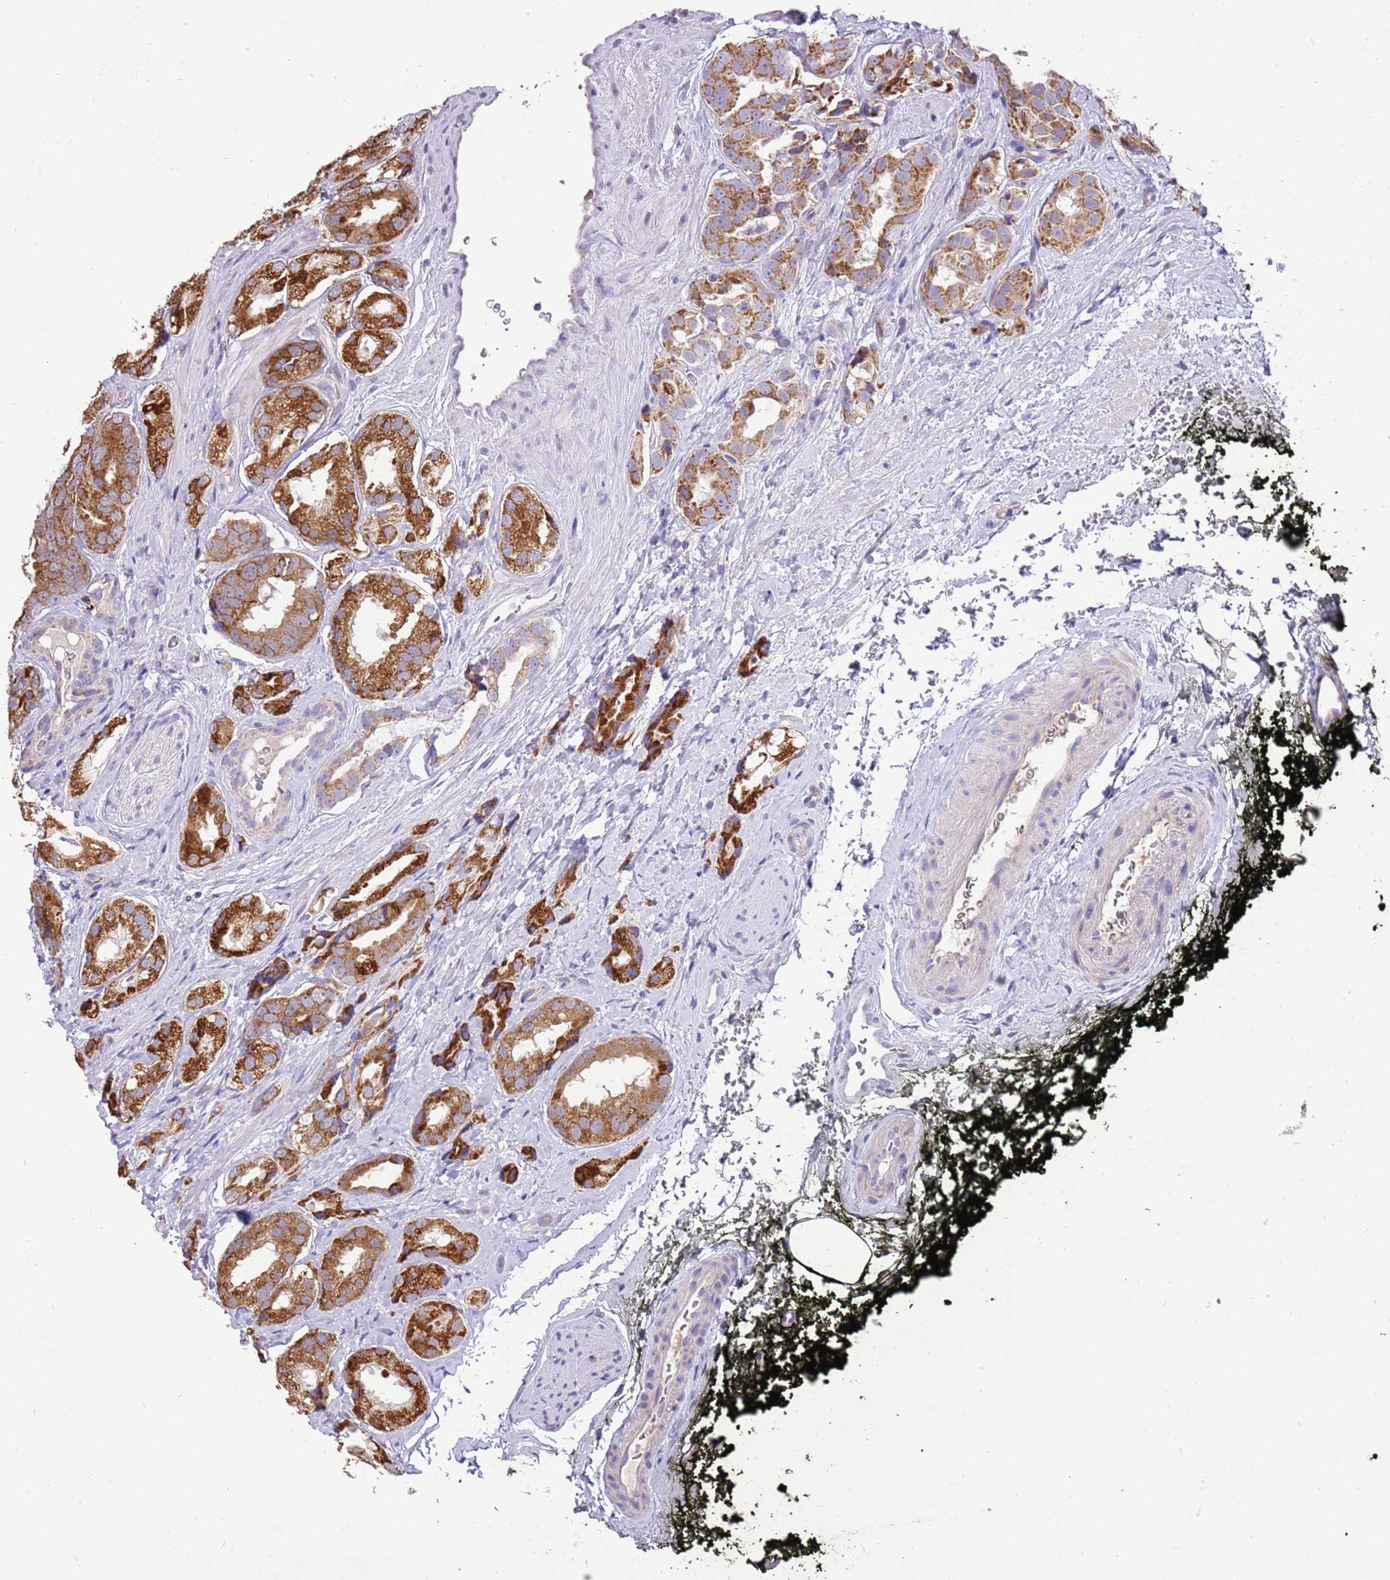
{"staining": {"intensity": "strong", "quantity": "25%-75%", "location": "cytoplasmic/membranous"}, "tissue": "prostate cancer", "cell_type": "Tumor cells", "image_type": "cancer", "snomed": [{"axis": "morphology", "description": "Adenocarcinoma, High grade"}, {"axis": "topography", "description": "Prostate"}], "caption": "A high amount of strong cytoplasmic/membranous staining is seen in about 25%-75% of tumor cells in adenocarcinoma (high-grade) (prostate) tissue. The protein is stained brown, and the nuclei are stained in blue (DAB IHC with brightfield microscopy, high magnification).", "gene": "COX17", "patient": {"sex": "male", "age": 71}}